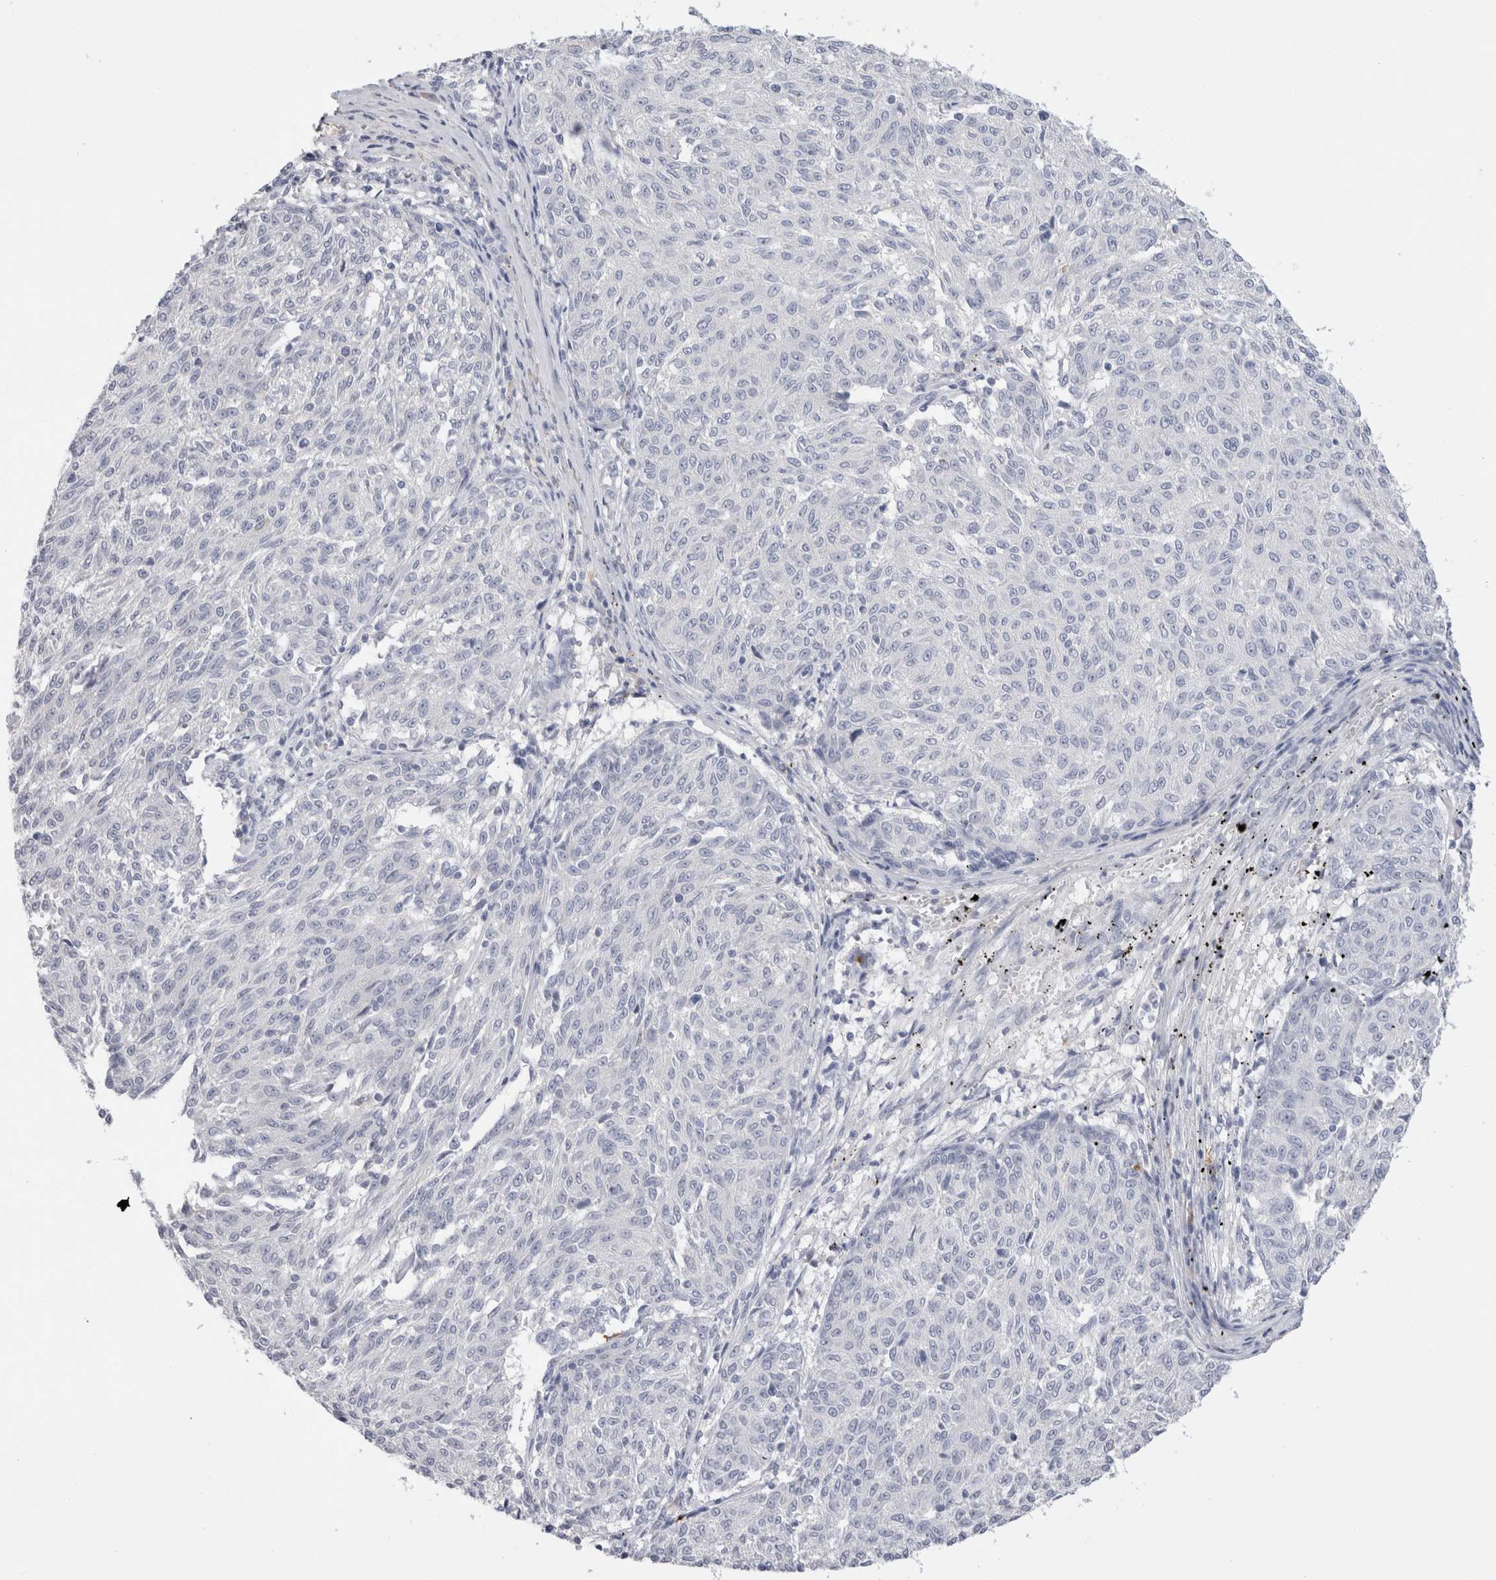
{"staining": {"intensity": "negative", "quantity": "none", "location": "none"}, "tissue": "melanoma", "cell_type": "Tumor cells", "image_type": "cancer", "snomed": [{"axis": "morphology", "description": "Malignant melanoma, NOS"}, {"axis": "topography", "description": "Skin"}], "caption": "The immunohistochemistry histopathology image has no significant staining in tumor cells of malignant melanoma tissue.", "gene": "LAMP3", "patient": {"sex": "female", "age": 72}}